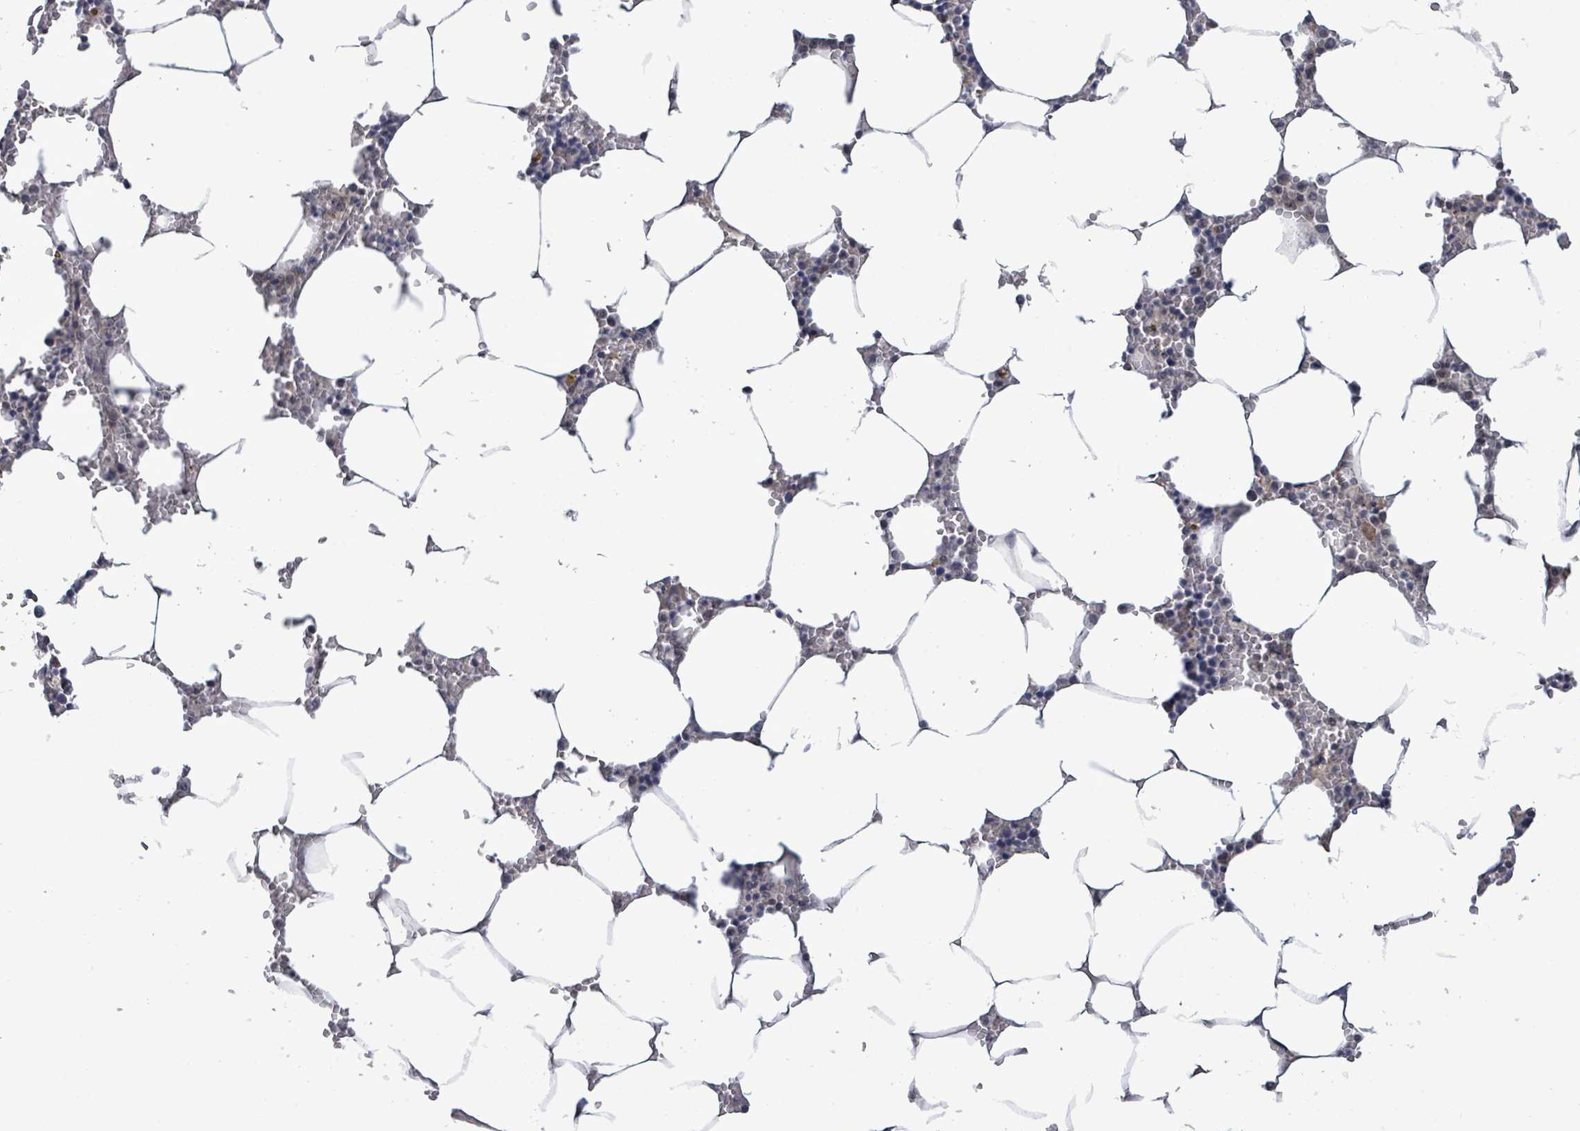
{"staining": {"intensity": "negative", "quantity": "none", "location": "none"}, "tissue": "bone marrow", "cell_type": "Hematopoietic cells", "image_type": "normal", "snomed": [{"axis": "morphology", "description": "Normal tissue, NOS"}, {"axis": "topography", "description": "Bone marrow"}], "caption": "The immunohistochemistry (IHC) micrograph has no significant expression in hematopoietic cells of bone marrow.", "gene": "AMMECR1", "patient": {"sex": "male", "age": 70}}